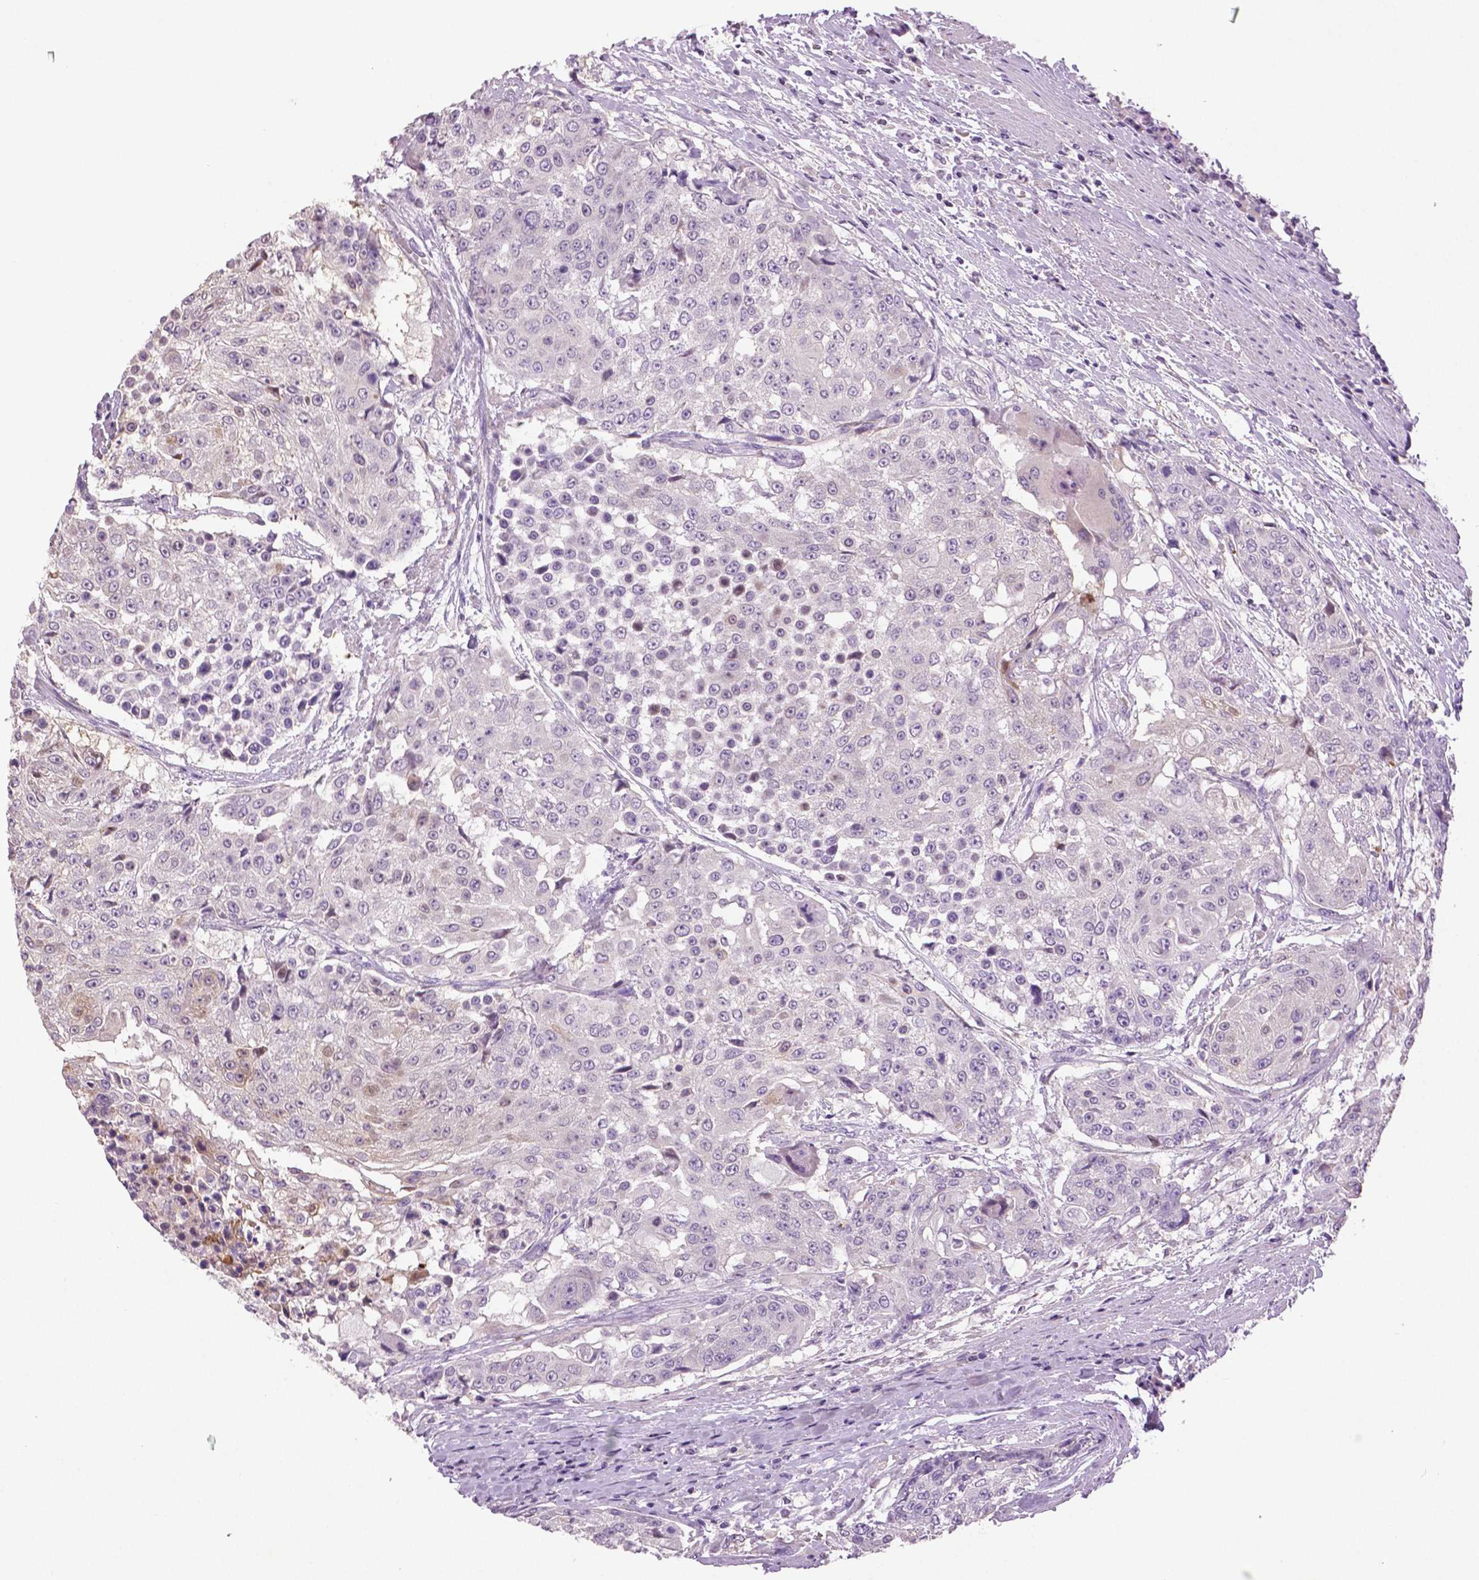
{"staining": {"intensity": "negative", "quantity": "none", "location": "none"}, "tissue": "urothelial cancer", "cell_type": "Tumor cells", "image_type": "cancer", "snomed": [{"axis": "morphology", "description": "Urothelial carcinoma, High grade"}, {"axis": "topography", "description": "Urinary bladder"}], "caption": "The immunohistochemistry (IHC) image has no significant expression in tumor cells of high-grade urothelial carcinoma tissue. Nuclei are stained in blue.", "gene": "DNAH12", "patient": {"sex": "female", "age": 63}}